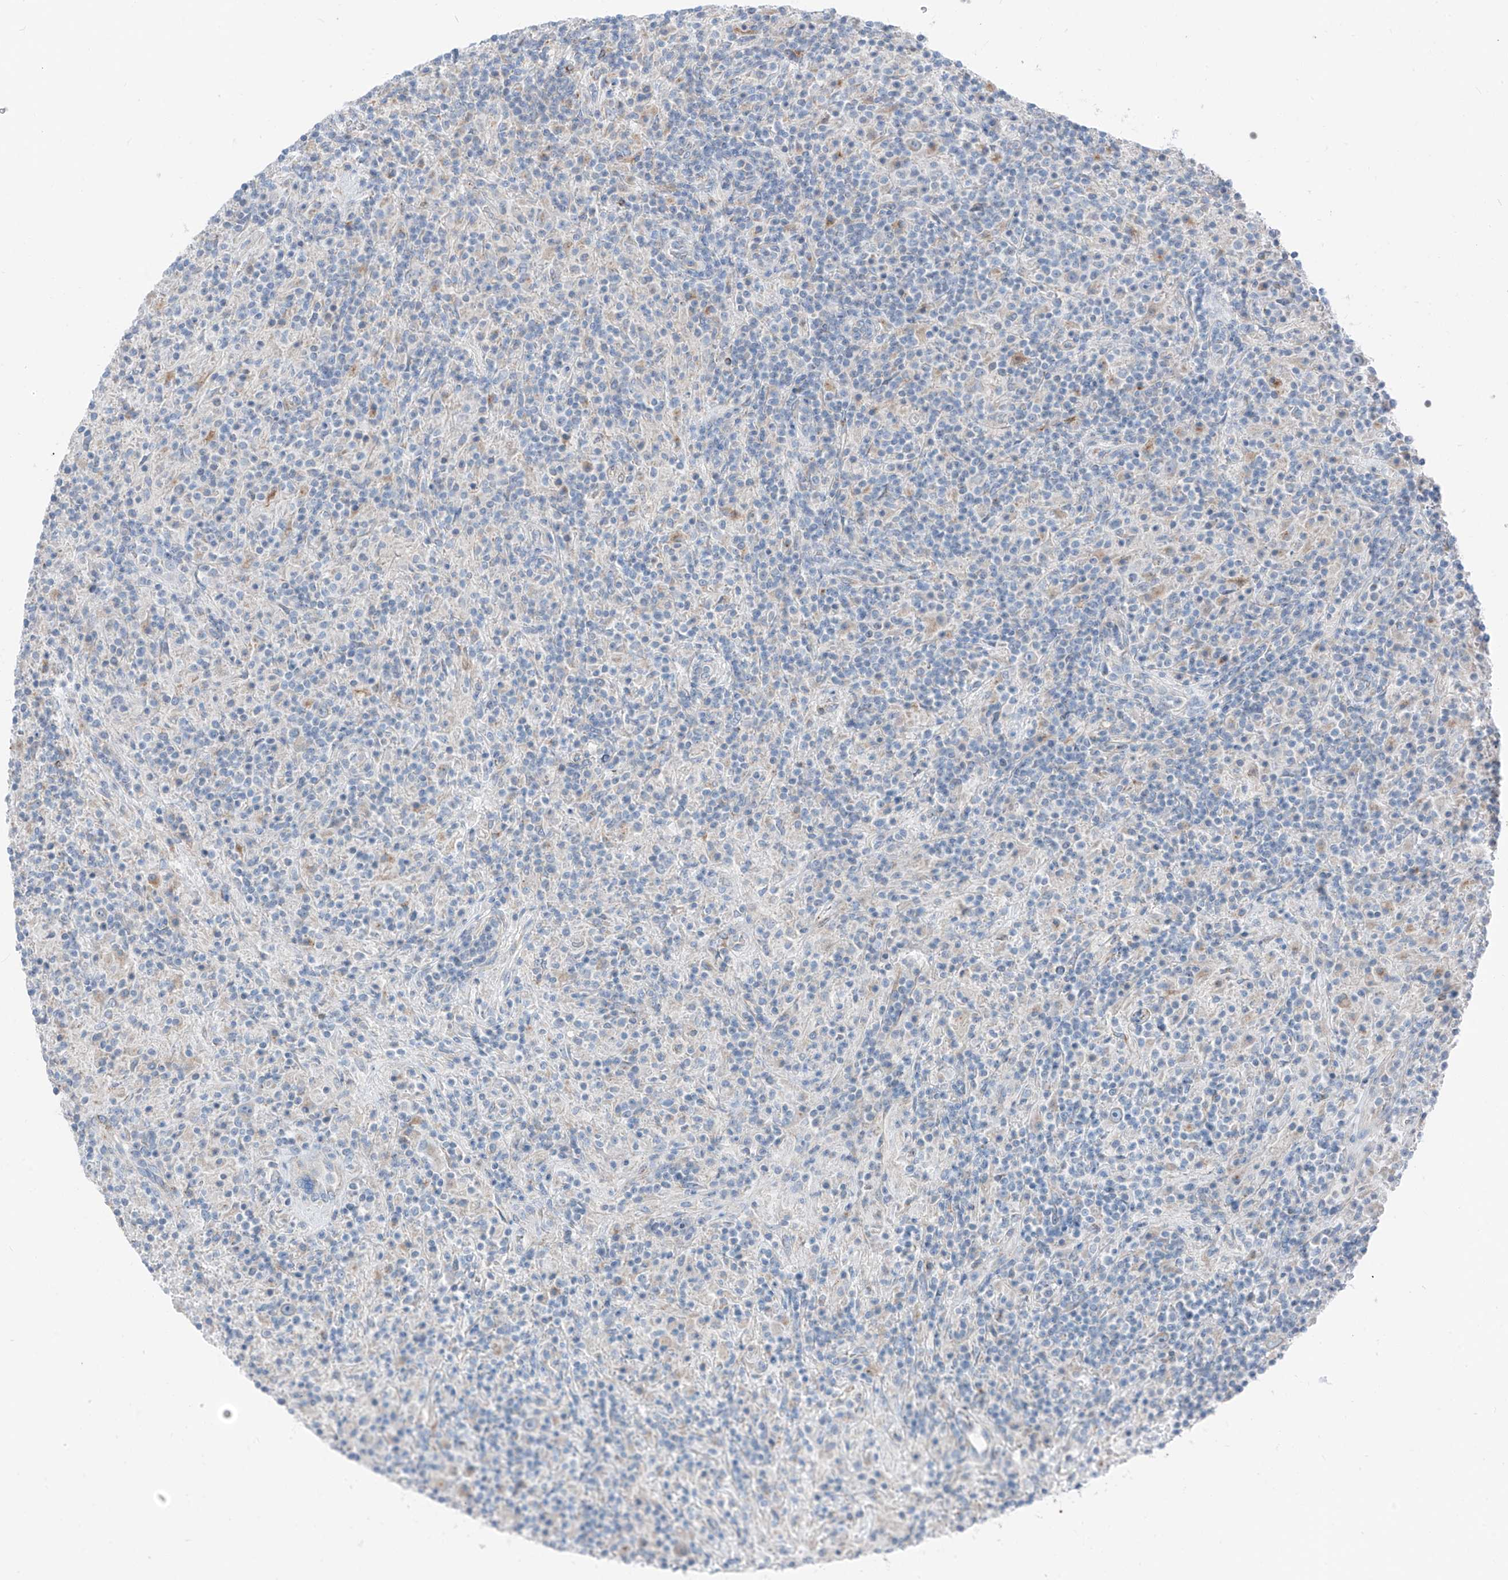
{"staining": {"intensity": "negative", "quantity": "none", "location": "none"}, "tissue": "lymphoma", "cell_type": "Tumor cells", "image_type": "cancer", "snomed": [{"axis": "morphology", "description": "Hodgkin's disease, NOS"}, {"axis": "topography", "description": "Lymph node"}], "caption": "A photomicrograph of lymphoma stained for a protein demonstrates no brown staining in tumor cells.", "gene": "GPR137C", "patient": {"sex": "male", "age": 70}}